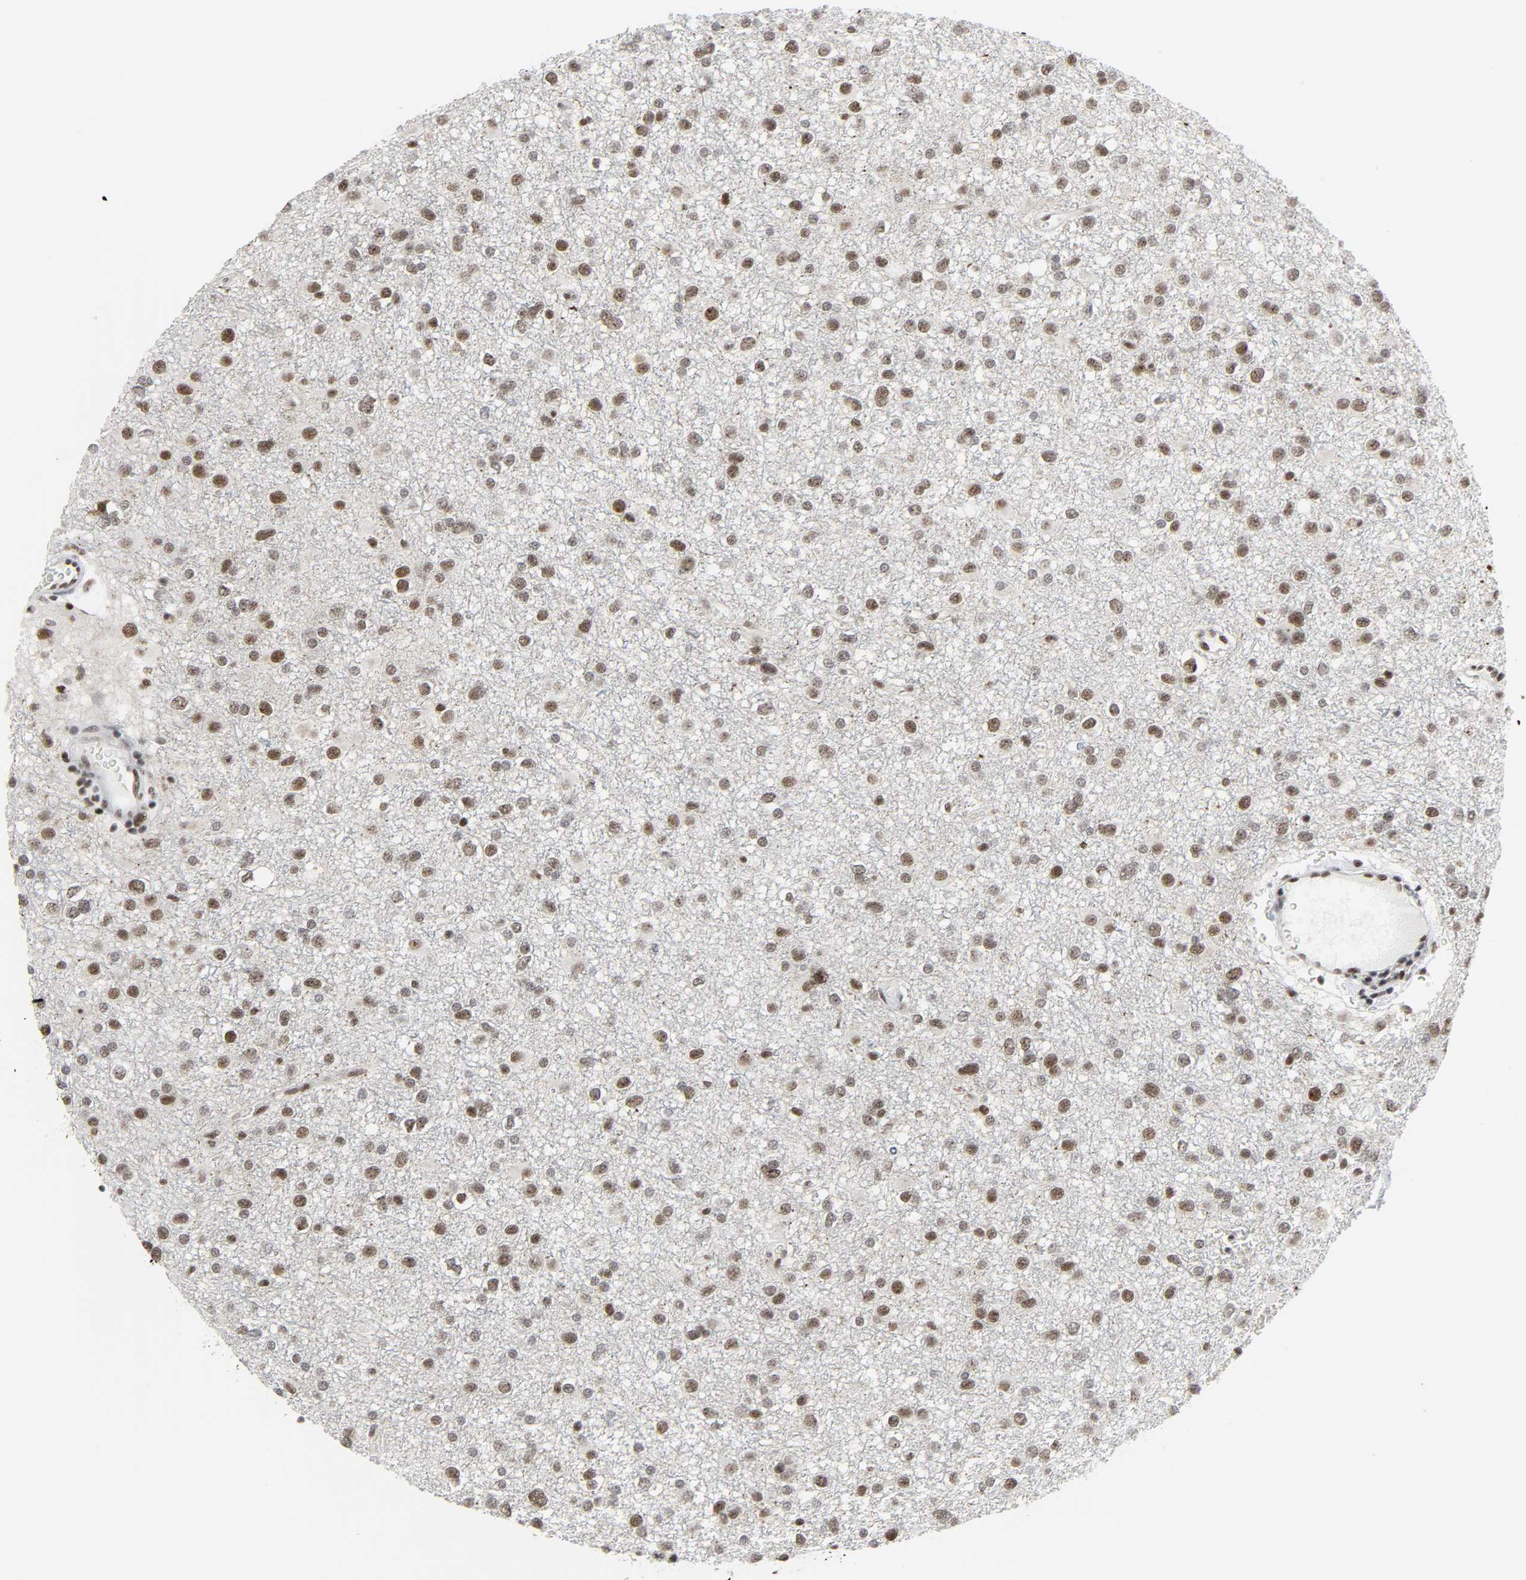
{"staining": {"intensity": "moderate", "quantity": ">75%", "location": "nuclear"}, "tissue": "glioma", "cell_type": "Tumor cells", "image_type": "cancer", "snomed": [{"axis": "morphology", "description": "Glioma, malignant, Low grade"}, {"axis": "topography", "description": "Brain"}], "caption": "Moderate nuclear staining is appreciated in about >75% of tumor cells in malignant low-grade glioma.", "gene": "CDK7", "patient": {"sex": "male", "age": 42}}